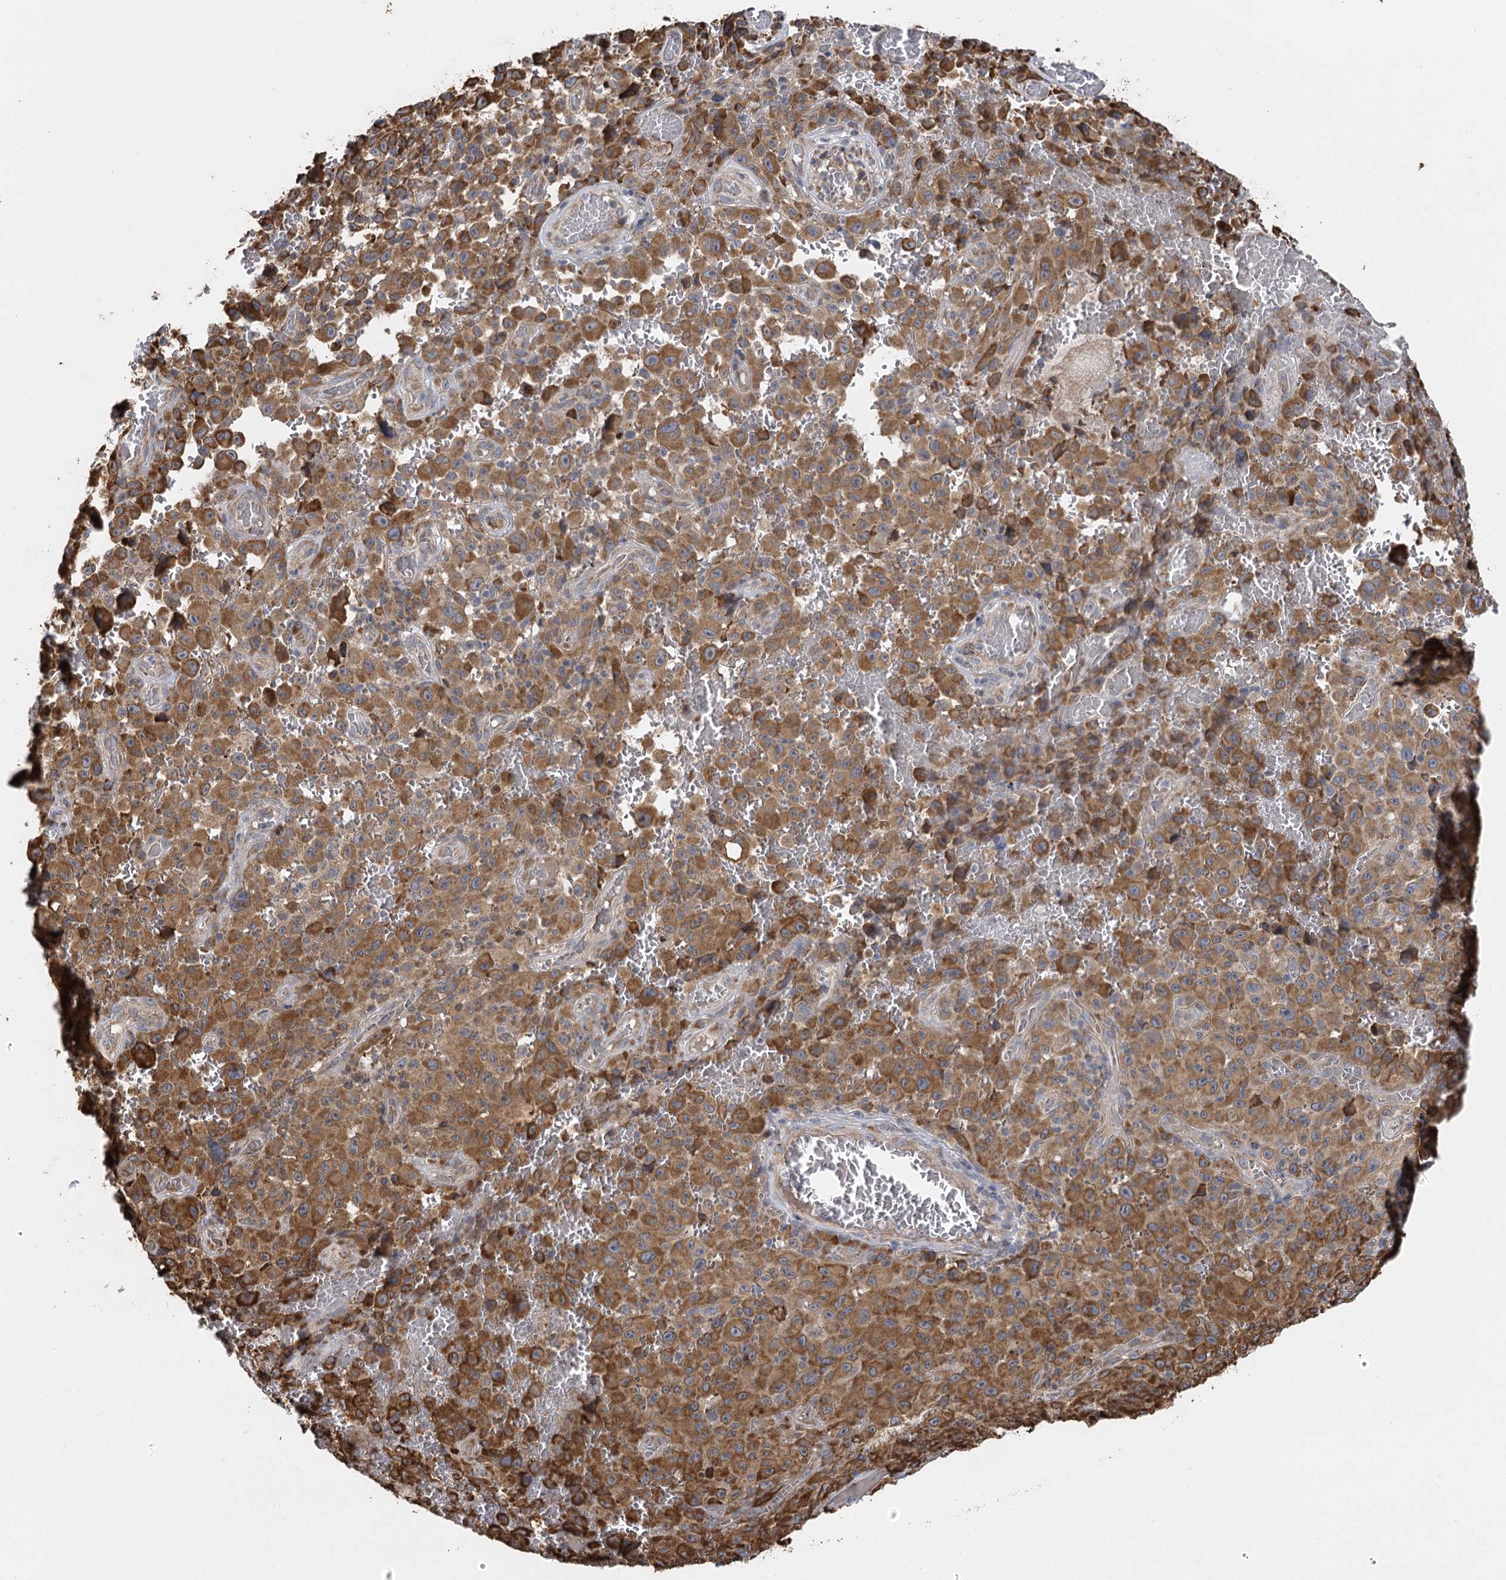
{"staining": {"intensity": "moderate", "quantity": ">75%", "location": "cytoplasmic/membranous"}, "tissue": "melanoma", "cell_type": "Tumor cells", "image_type": "cancer", "snomed": [{"axis": "morphology", "description": "Malignant melanoma, NOS"}, {"axis": "topography", "description": "Skin"}], "caption": "Malignant melanoma tissue demonstrates moderate cytoplasmic/membranous staining in approximately >75% of tumor cells", "gene": "IL11RA", "patient": {"sex": "female", "age": 82}}